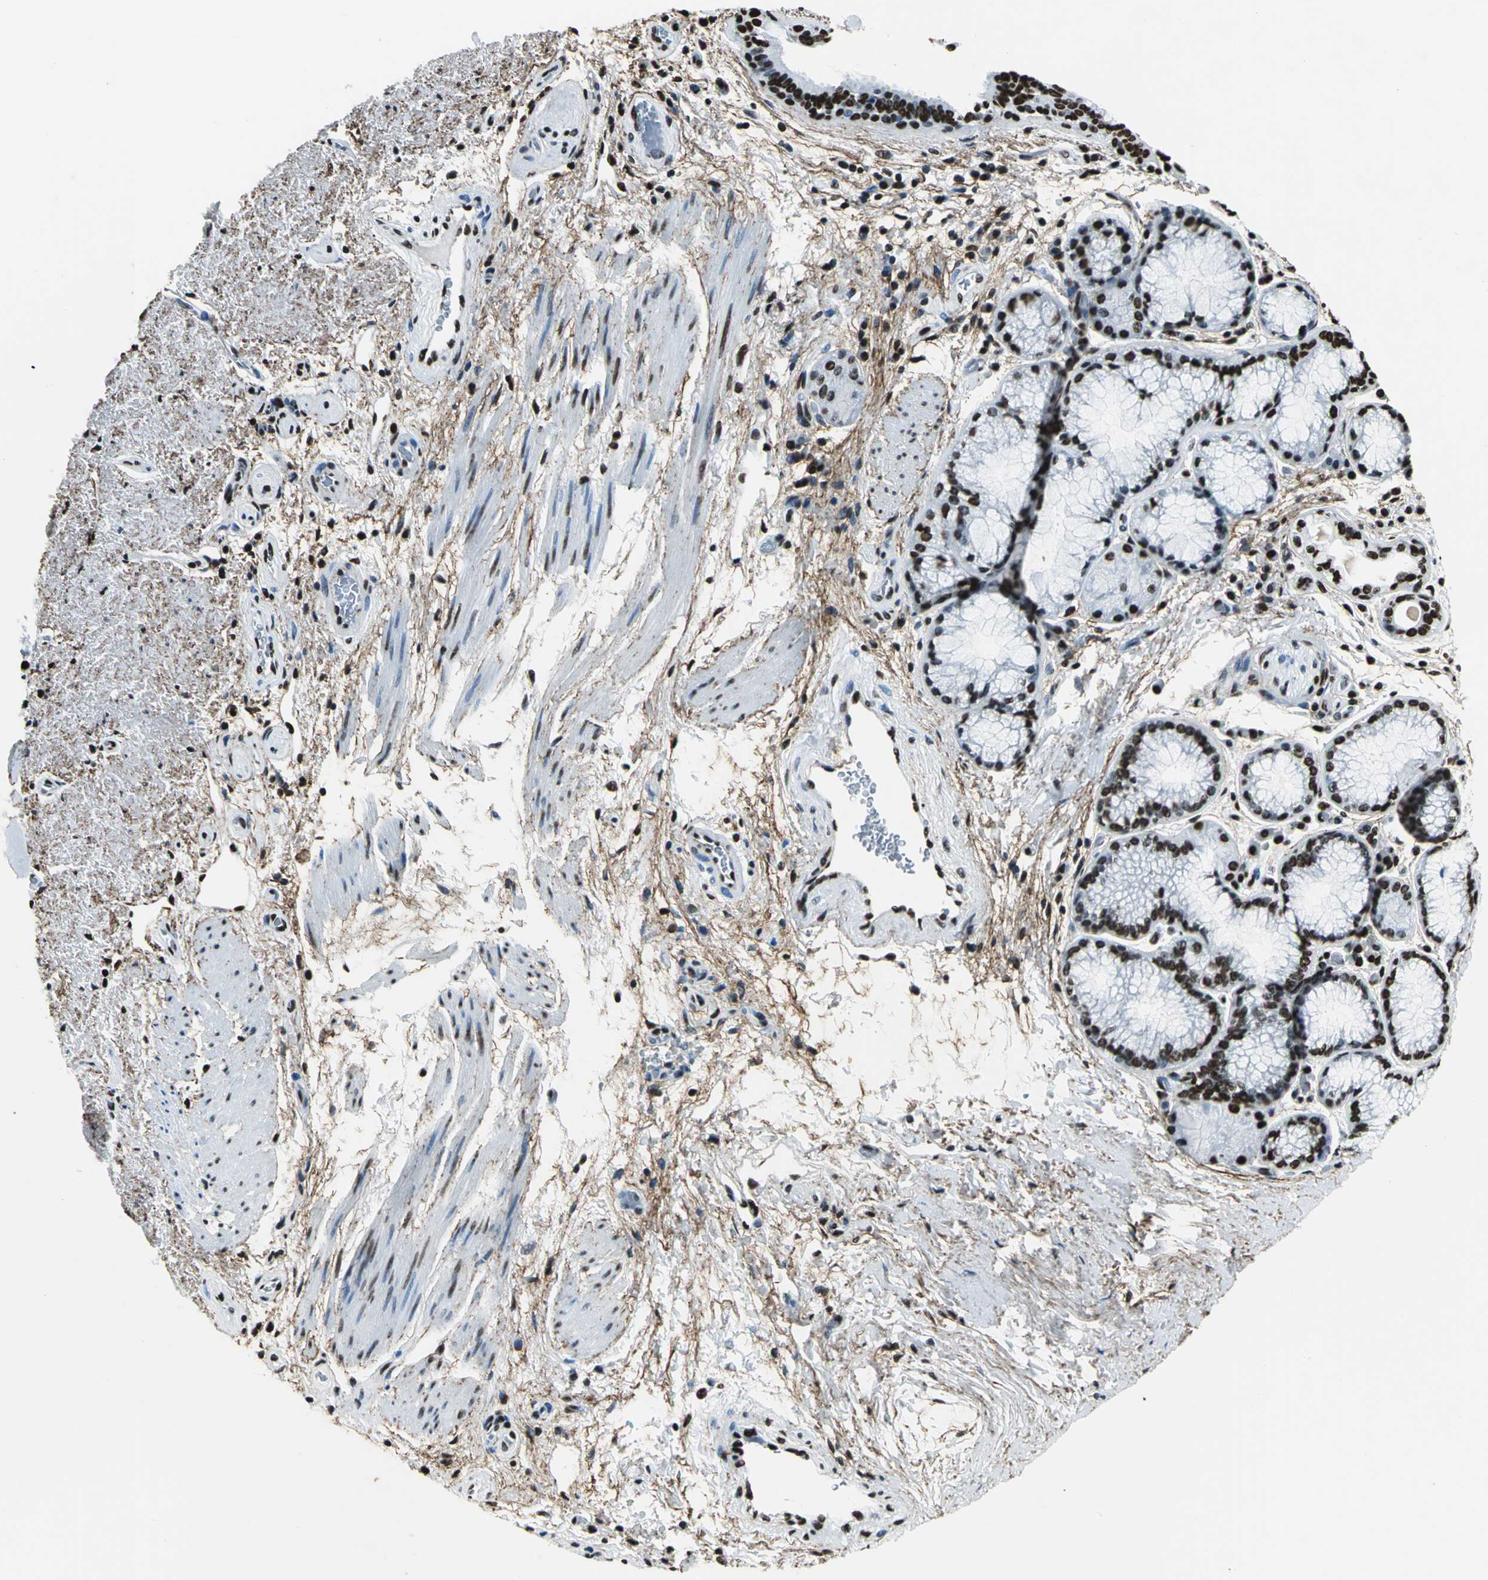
{"staining": {"intensity": "strong", "quantity": ">75%", "location": "nuclear"}, "tissue": "bronchus", "cell_type": "Respiratory epithelial cells", "image_type": "normal", "snomed": [{"axis": "morphology", "description": "Normal tissue, NOS"}, {"axis": "topography", "description": "Bronchus"}], "caption": "Protein analysis of normal bronchus shows strong nuclear positivity in about >75% of respiratory epithelial cells.", "gene": "APEX1", "patient": {"sex": "female", "age": 54}}